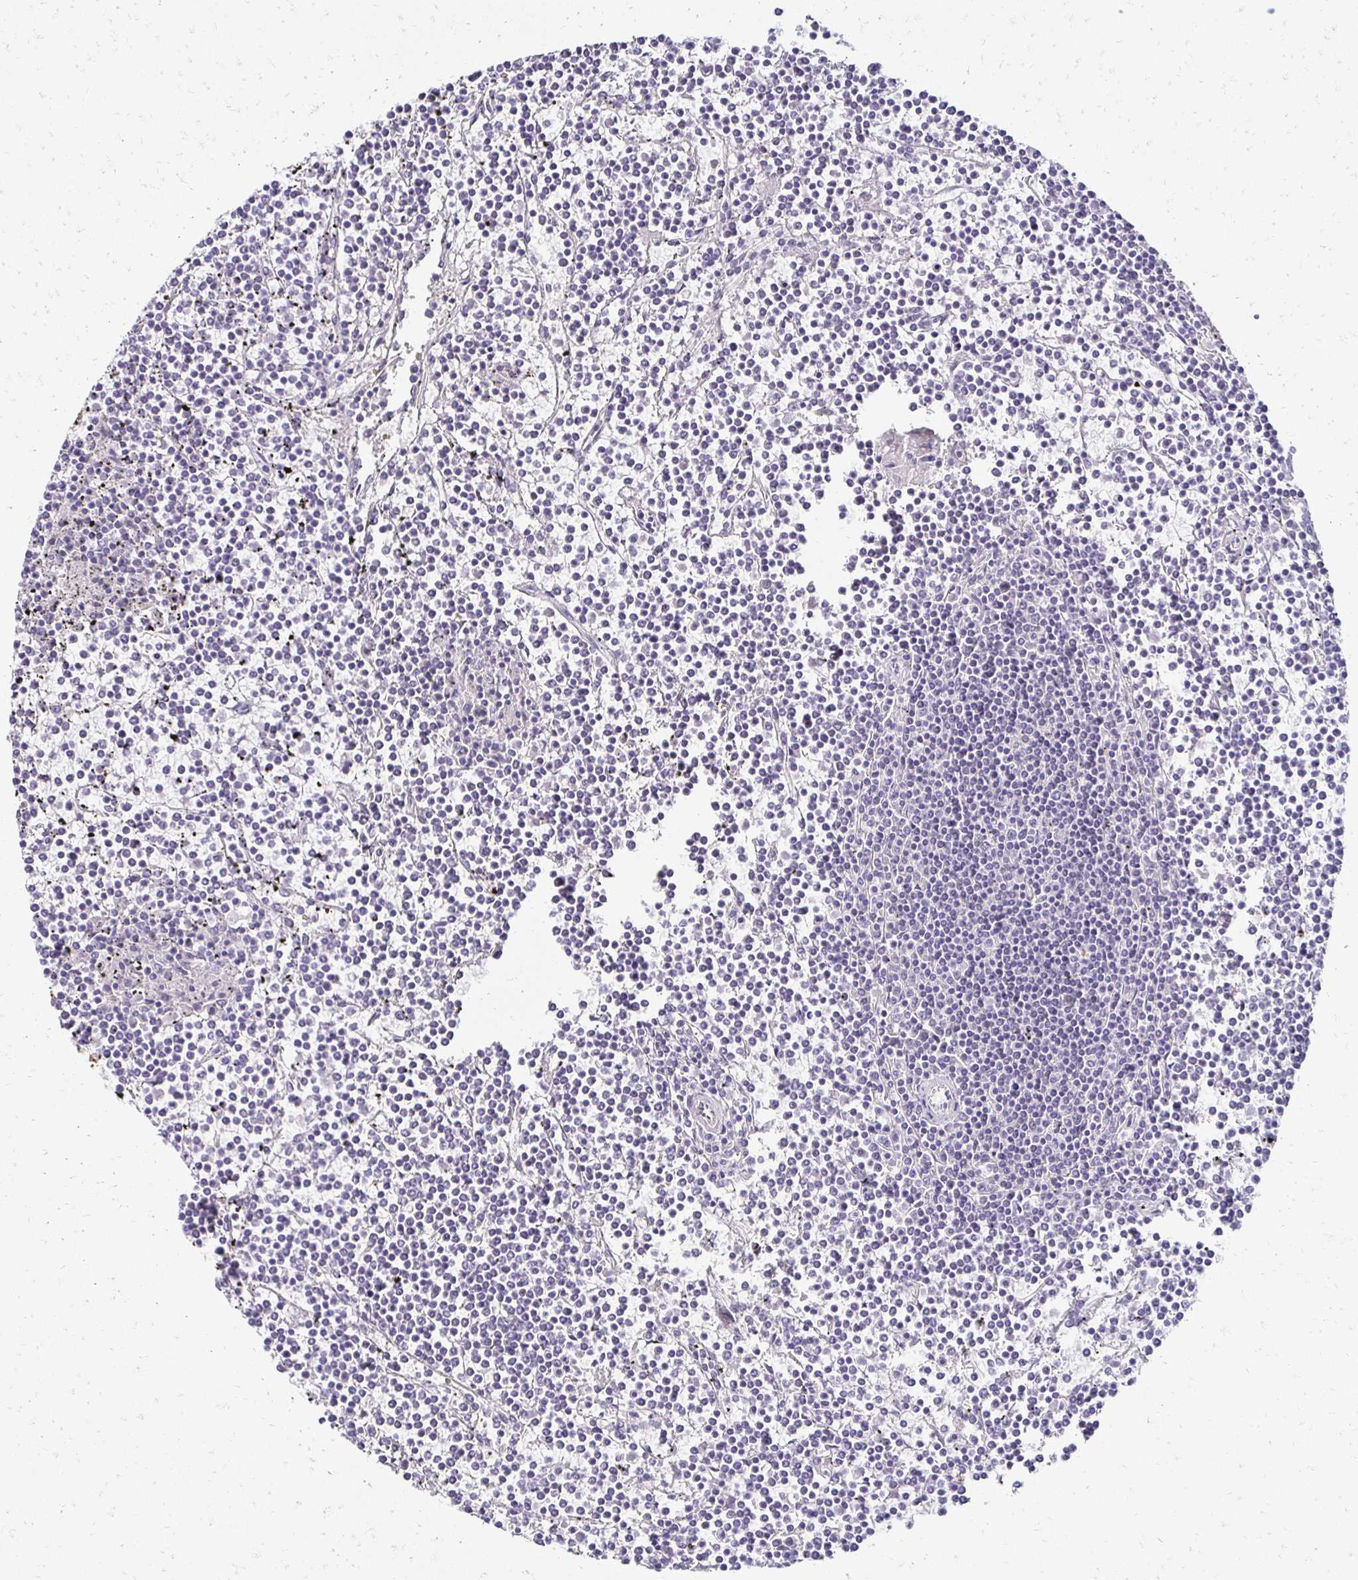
{"staining": {"intensity": "negative", "quantity": "none", "location": "none"}, "tissue": "lymphoma", "cell_type": "Tumor cells", "image_type": "cancer", "snomed": [{"axis": "morphology", "description": "Malignant lymphoma, non-Hodgkin's type, Low grade"}, {"axis": "topography", "description": "Spleen"}], "caption": "The immunohistochemistry (IHC) micrograph has no significant staining in tumor cells of low-grade malignant lymphoma, non-Hodgkin's type tissue.", "gene": "C1QTNF2", "patient": {"sex": "female", "age": 19}}